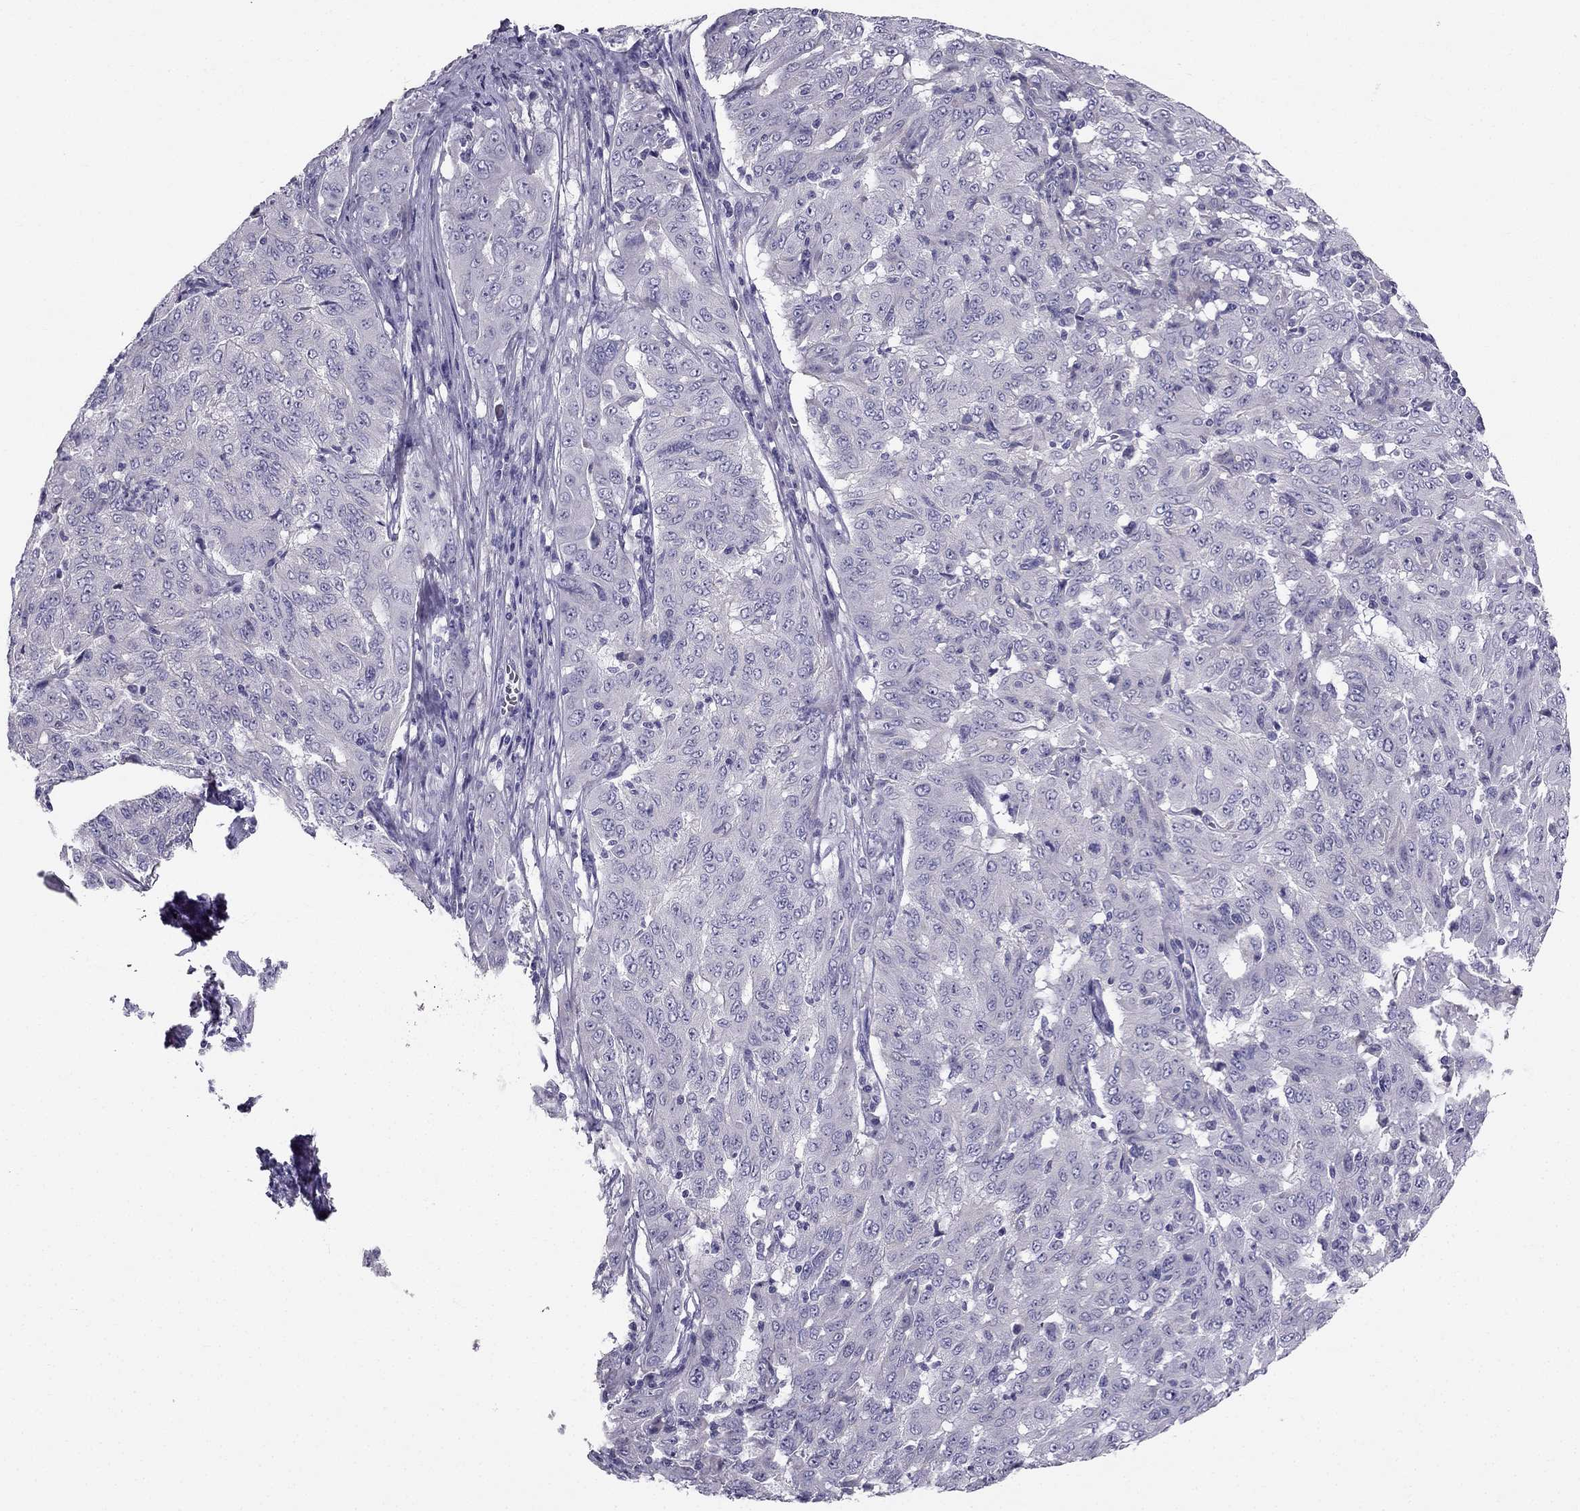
{"staining": {"intensity": "negative", "quantity": "none", "location": "none"}, "tissue": "pancreatic cancer", "cell_type": "Tumor cells", "image_type": "cancer", "snomed": [{"axis": "morphology", "description": "Adenocarcinoma, NOS"}, {"axis": "topography", "description": "Pancreas"}], "caption": "The immunohistochemistry histopathology image has no significant expression in tumor cells of pancreatic cancer (adenocarcinoma) tissue. (Brightfield microscopy of DAB immunohistochemistry (IHC) at high magnification).", "gene": "LMTK3", "patient": {"sex": "male", "age": 63}}